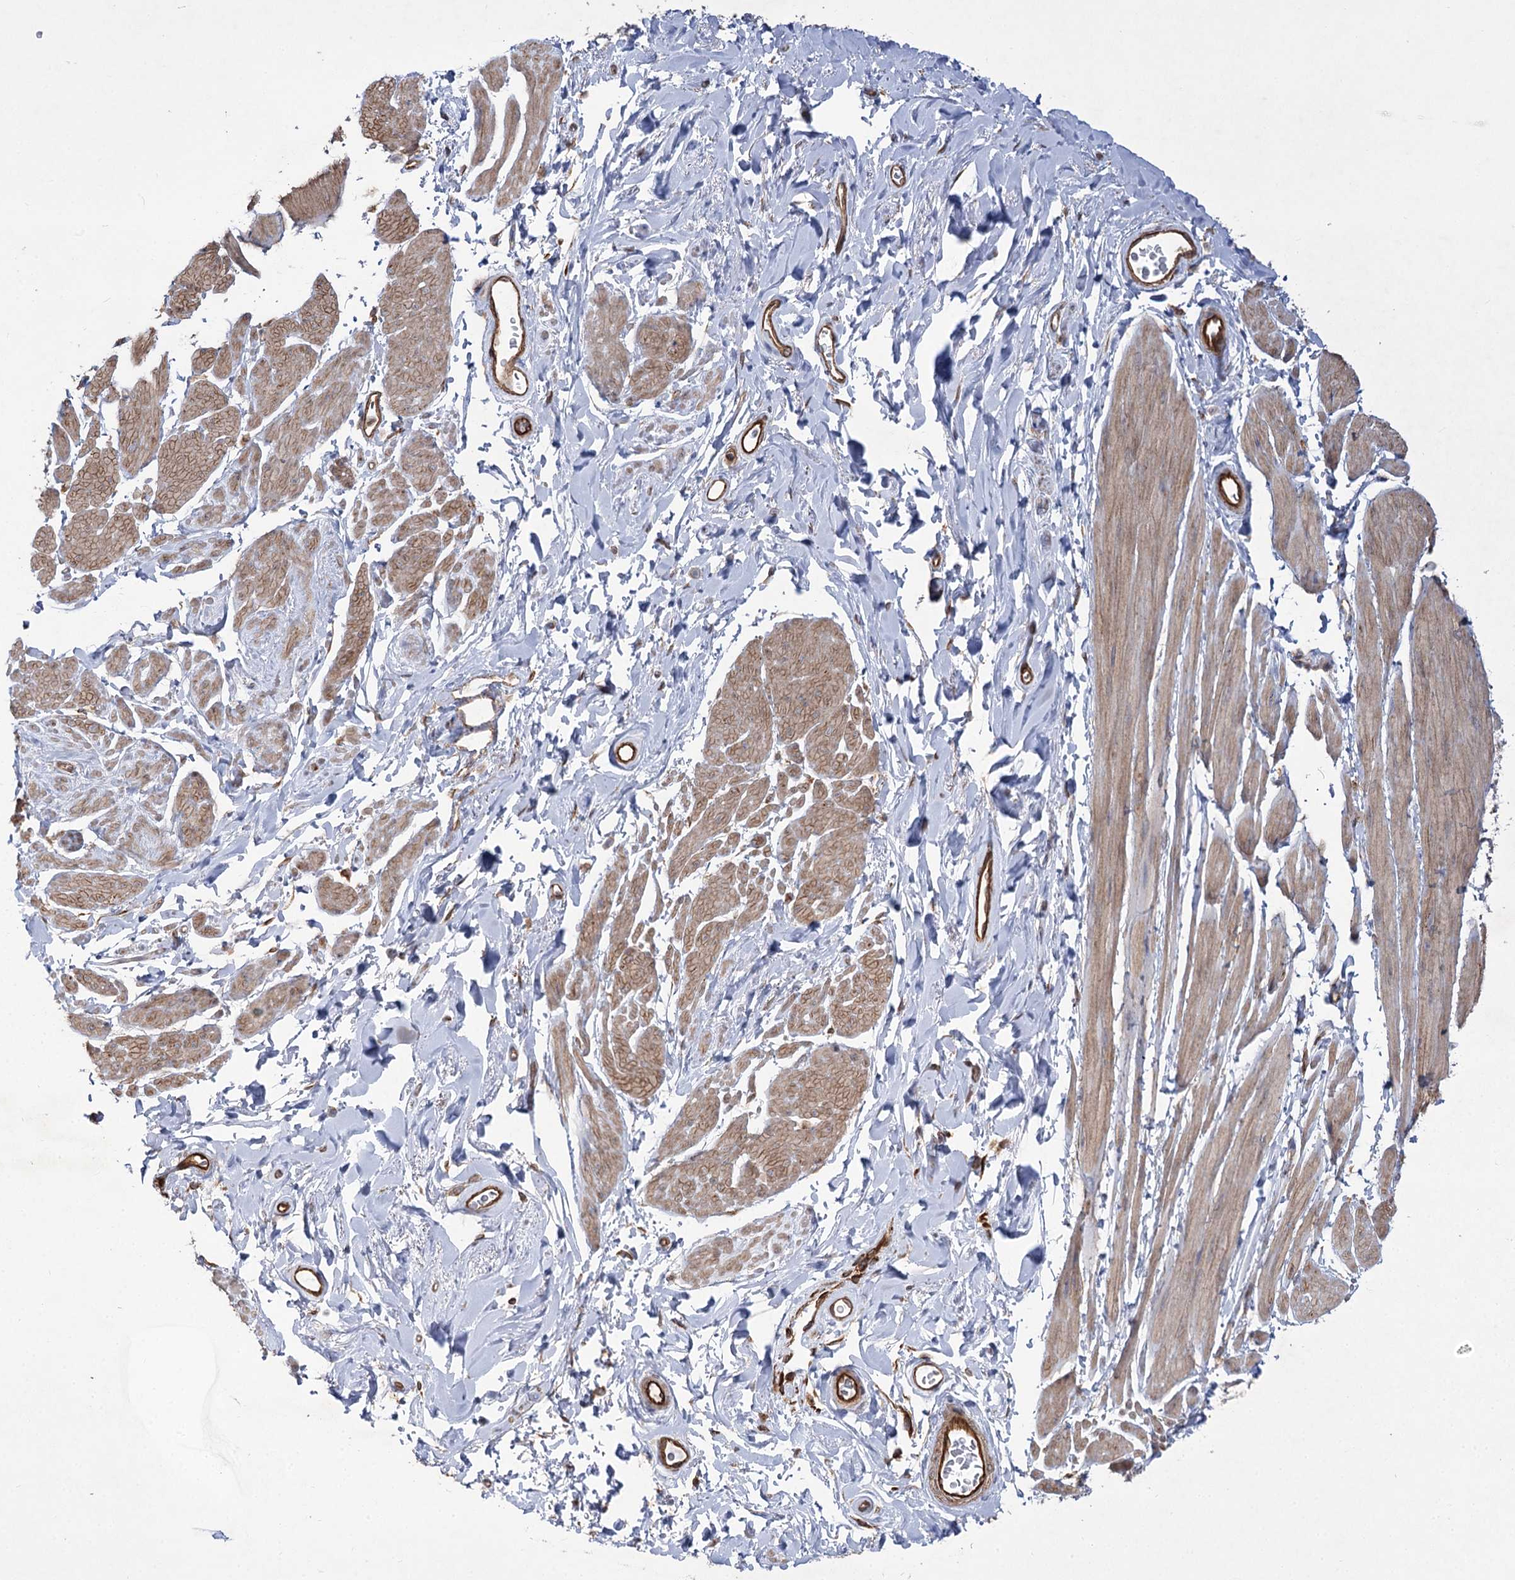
{"staining": {"intensity": "moderate", "quantity": "25%-75%", "location": "cytoplasmic/membranous"}, "tissue": "smooth muscle", "cell_type": "Smooth muscle cells", "image_type": "normal", "snomed": [{"axis": "morphology", "description": "Normal tissue, NOS"}, {"axis": "topography", "description": "Smooth muscle"}, {"axis": "topography", "description": "Peripheral nerve tissue"}], "caption": "Immunohistochemistry micrograph of normal smooth muscle: human smooth muscle stained using immunohistochemistry (IHC) displays medium levels of moderate protein expression localized specifically in the cytoplasmic/membranous of smooth muscle cells, appearing as a cytoplasmic/membranous brown color.", "gene": "SH3BP5L", "patient": {"sex": "male", "age": 69}}